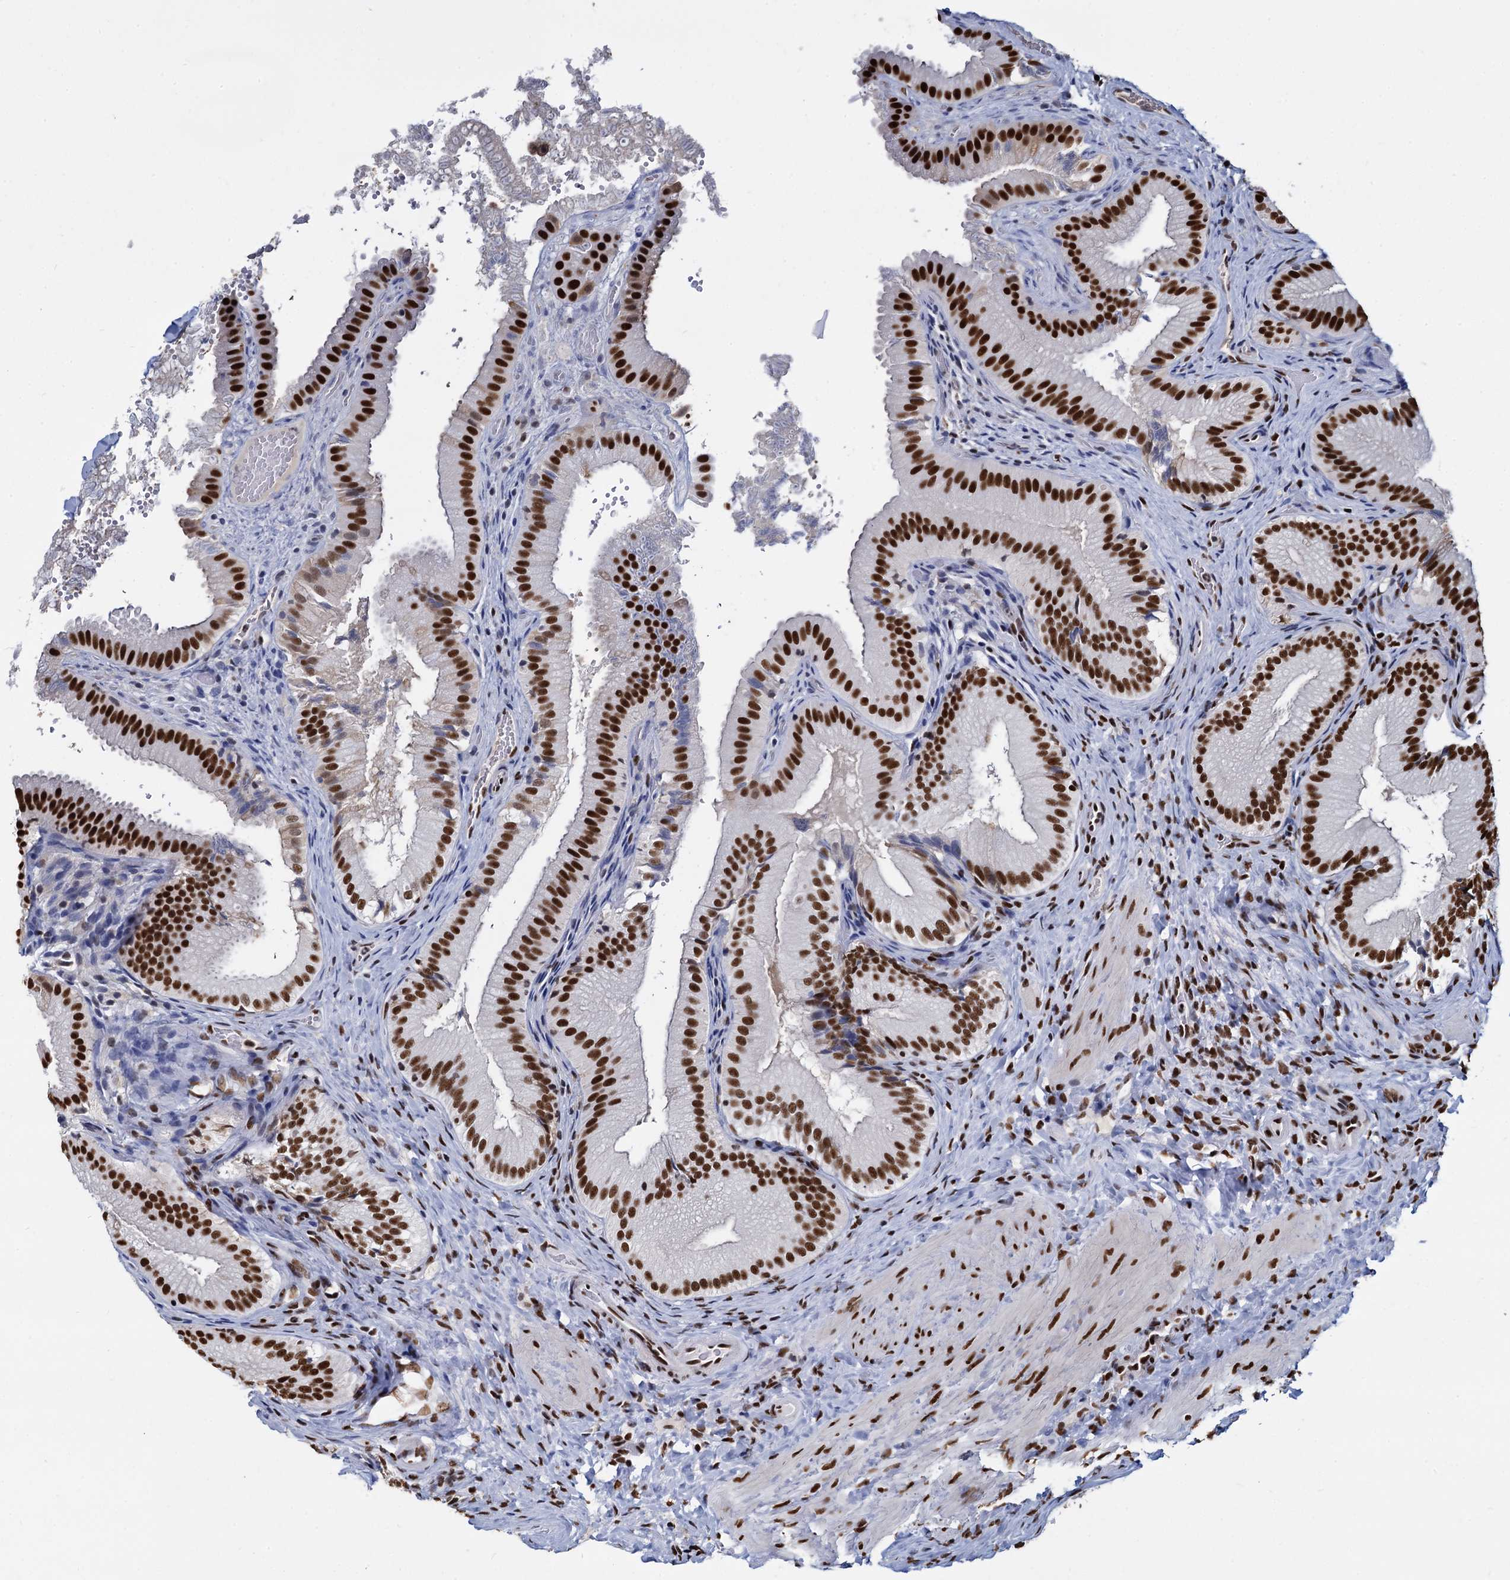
{"staining": {"intensity": "strong", "quantity": ">75%", "location": "nuclear"}, "tissue": "gallbladder", "cell_type": "Glandular cells", "image_type": "normal", "snomed": [{"axis": "morphology", "description": "Normal tissue, NOS"}, {"axis": "topography", "description": "Gallbladder"}], "caption": "IHC image of benign gallbladder stained for a protein (brown), which demonstrates high levels of strong nuclear positivity in approximately >75% of glandular cells.", "gene": "DCPS", "patient": {"sex": "female", "age": 30}}